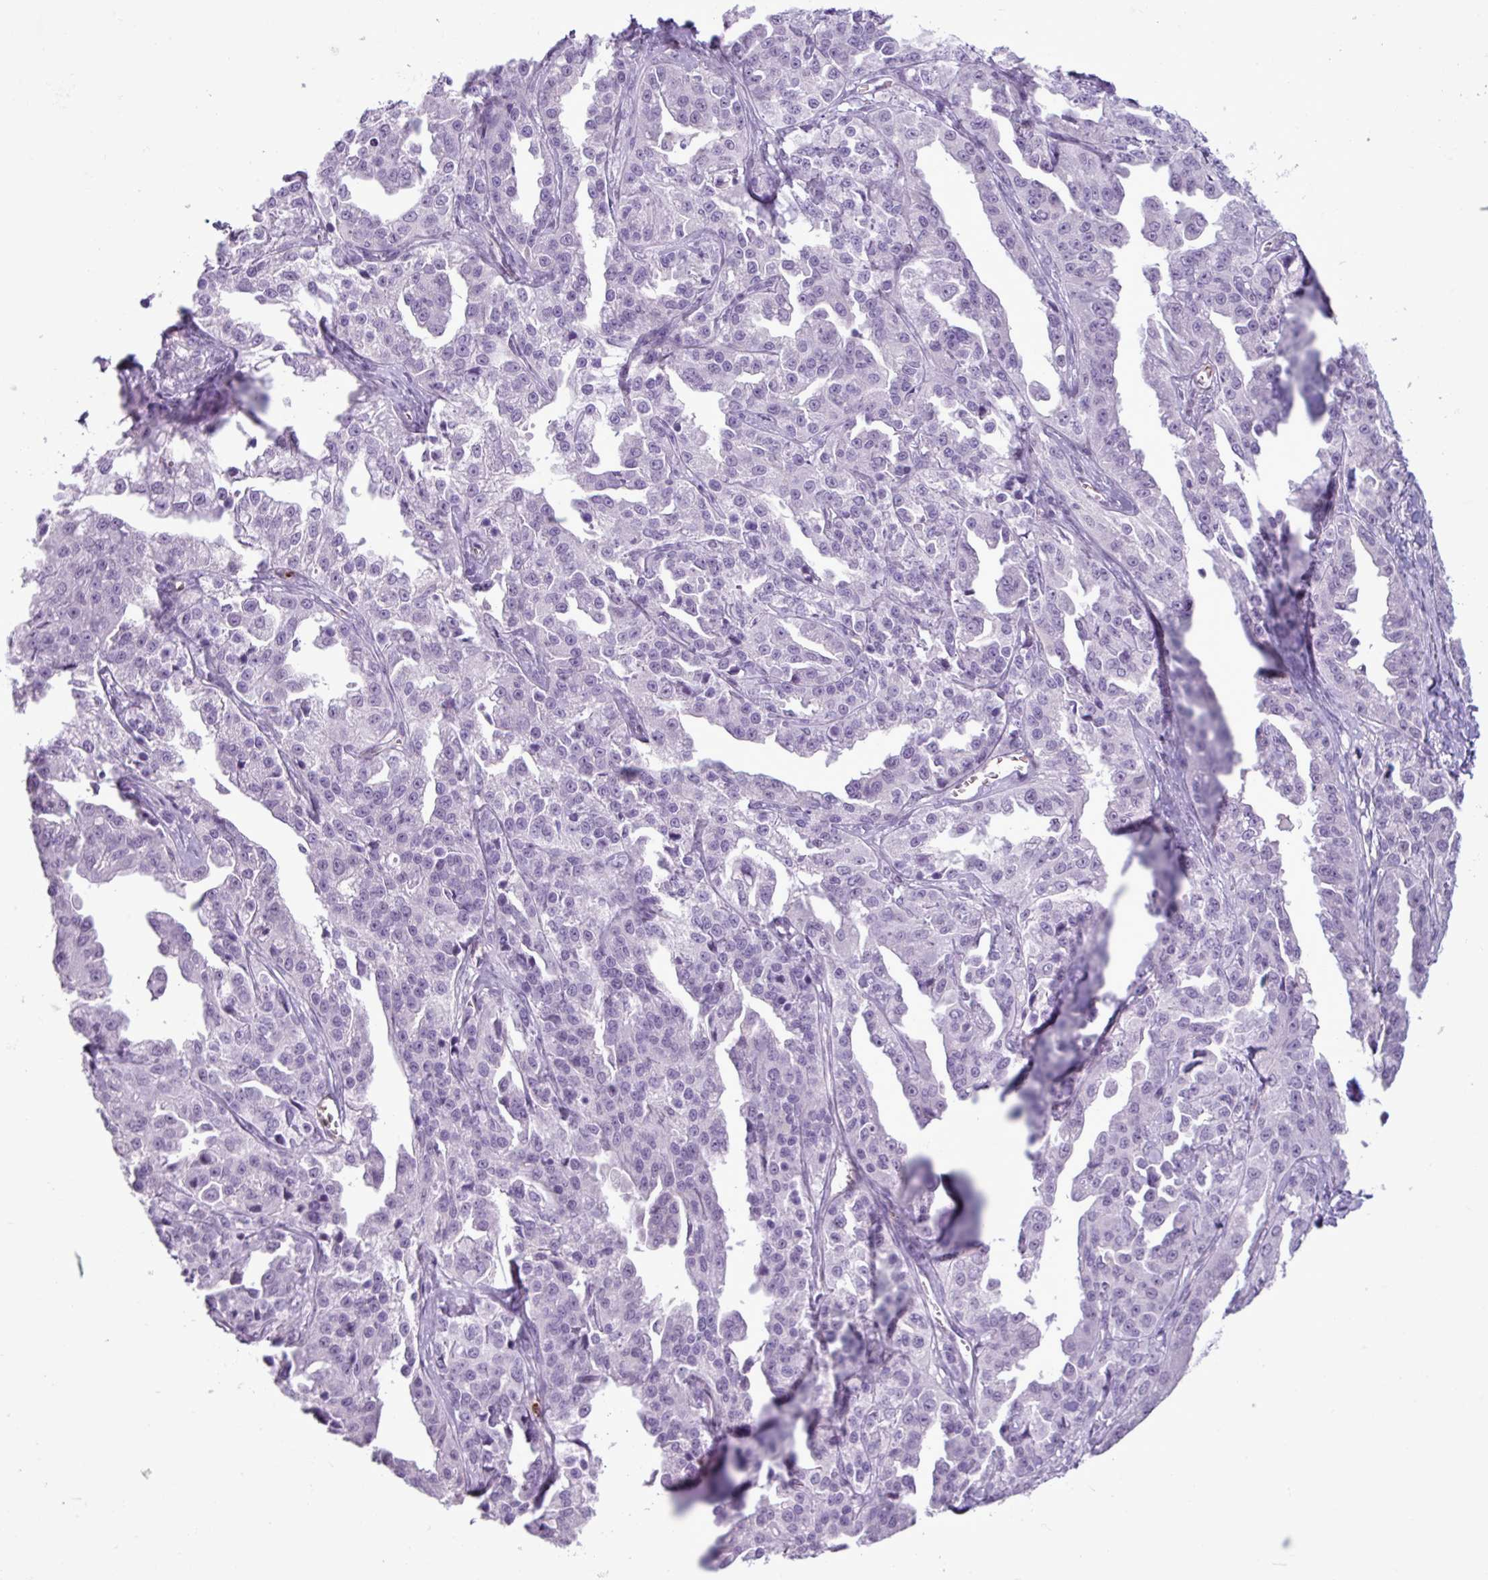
{"staining": {"intensity": "negative", "quantity": "none", "location": "none"}, "tissue": "ovarian cancer", "cell_type": "Tumor cells", "image_type": "cancer", "snomed": [{"axis": "morphology", "description": "Cystadenocarcinoma, serous, NOS"}, {"axis": "topography", "description": "Ovary"}], "caption": "Serous cystadenocarcinoma (ovarian) was stained to show a protein in brown. There is no significant positivity in tumor cells.", "gene": "TMEM178A", "patient": {"sex": "female", "age": 75}}